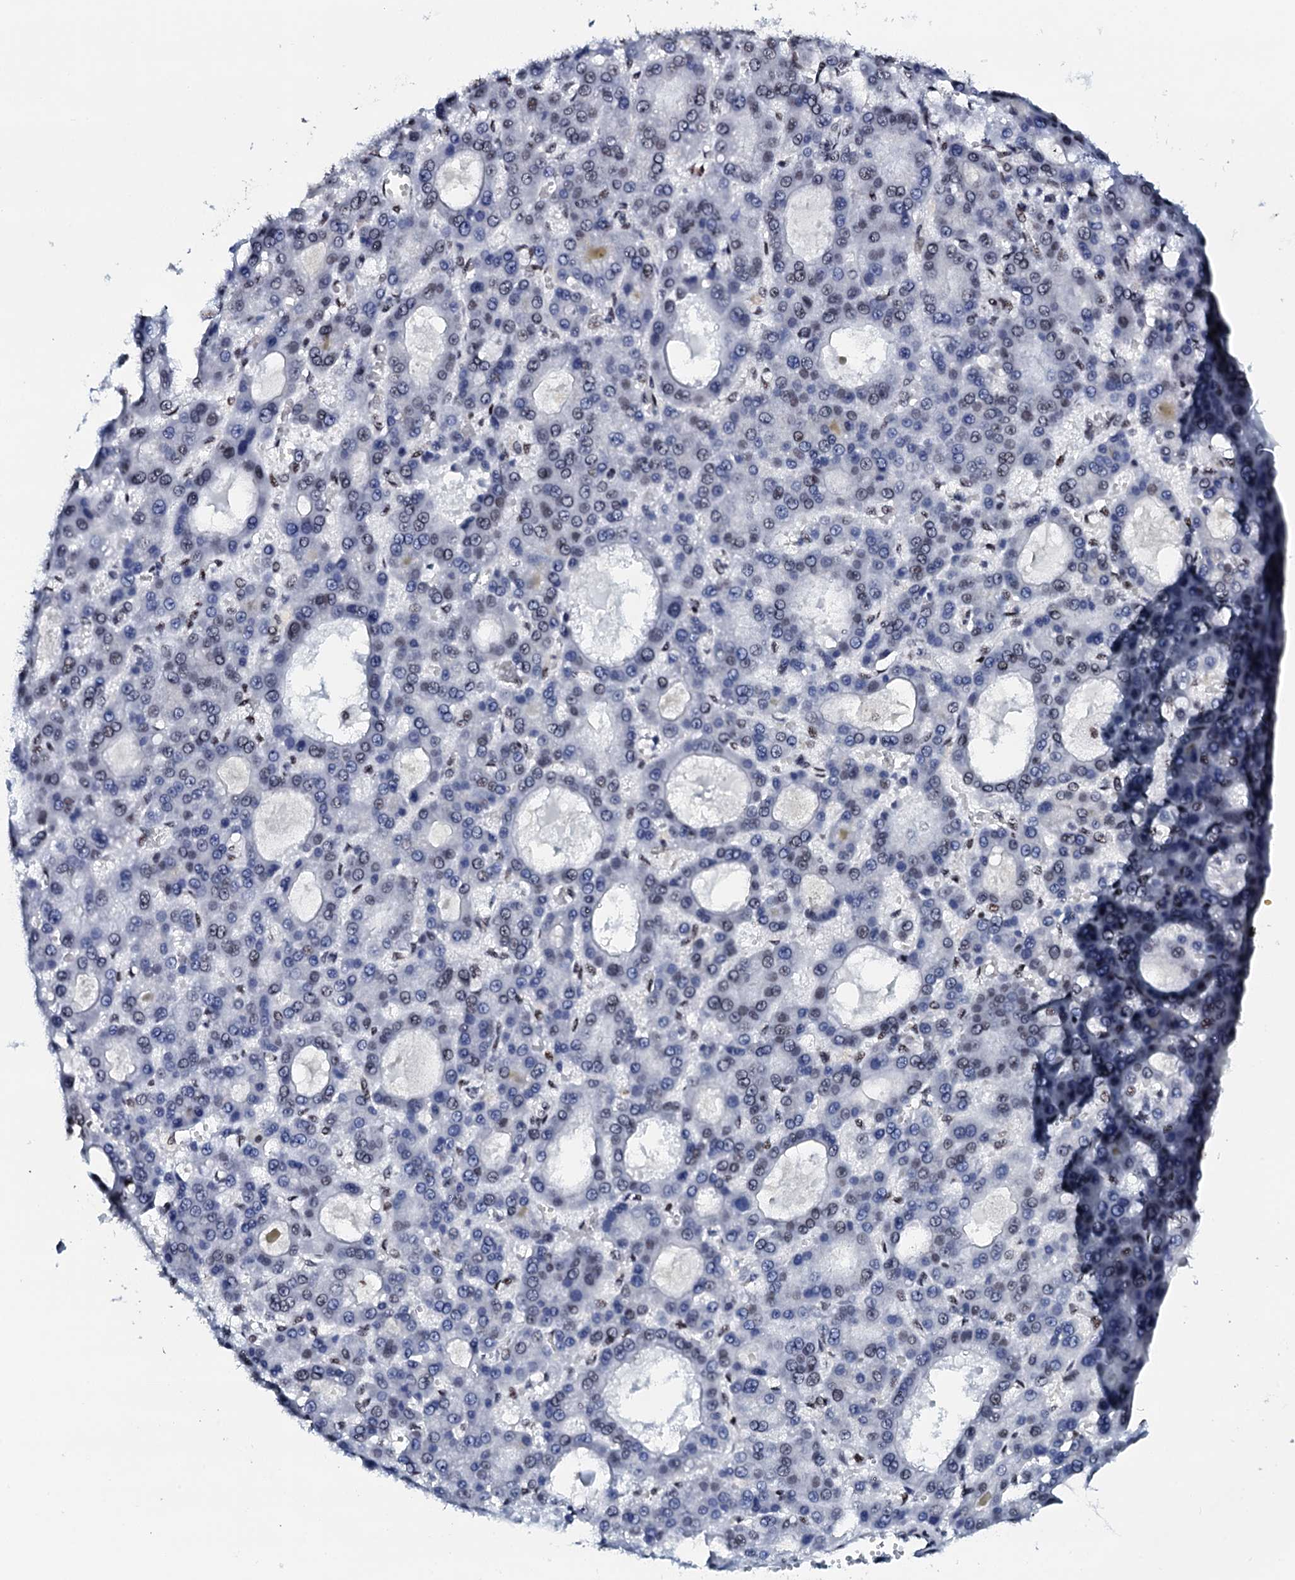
{"staining": {"intensity": "weak", "quantity": "<25%", "location": "nuclear"}, "tissue": "liver cancer", "cell_type": "Tumor cells", "image_type": "cancer", "snomed": [{"axis": "morphology", "description": "Carcinoma, Hepatocellular, NOS"}, {"axis": "topography", "description": "Liver"}], "caption": "This is an IHC micrograph of liver cancer. There is no staining in tumor cells.", "gene": "NKAPD1", "patient": {"sex": "male", "age": 70}}